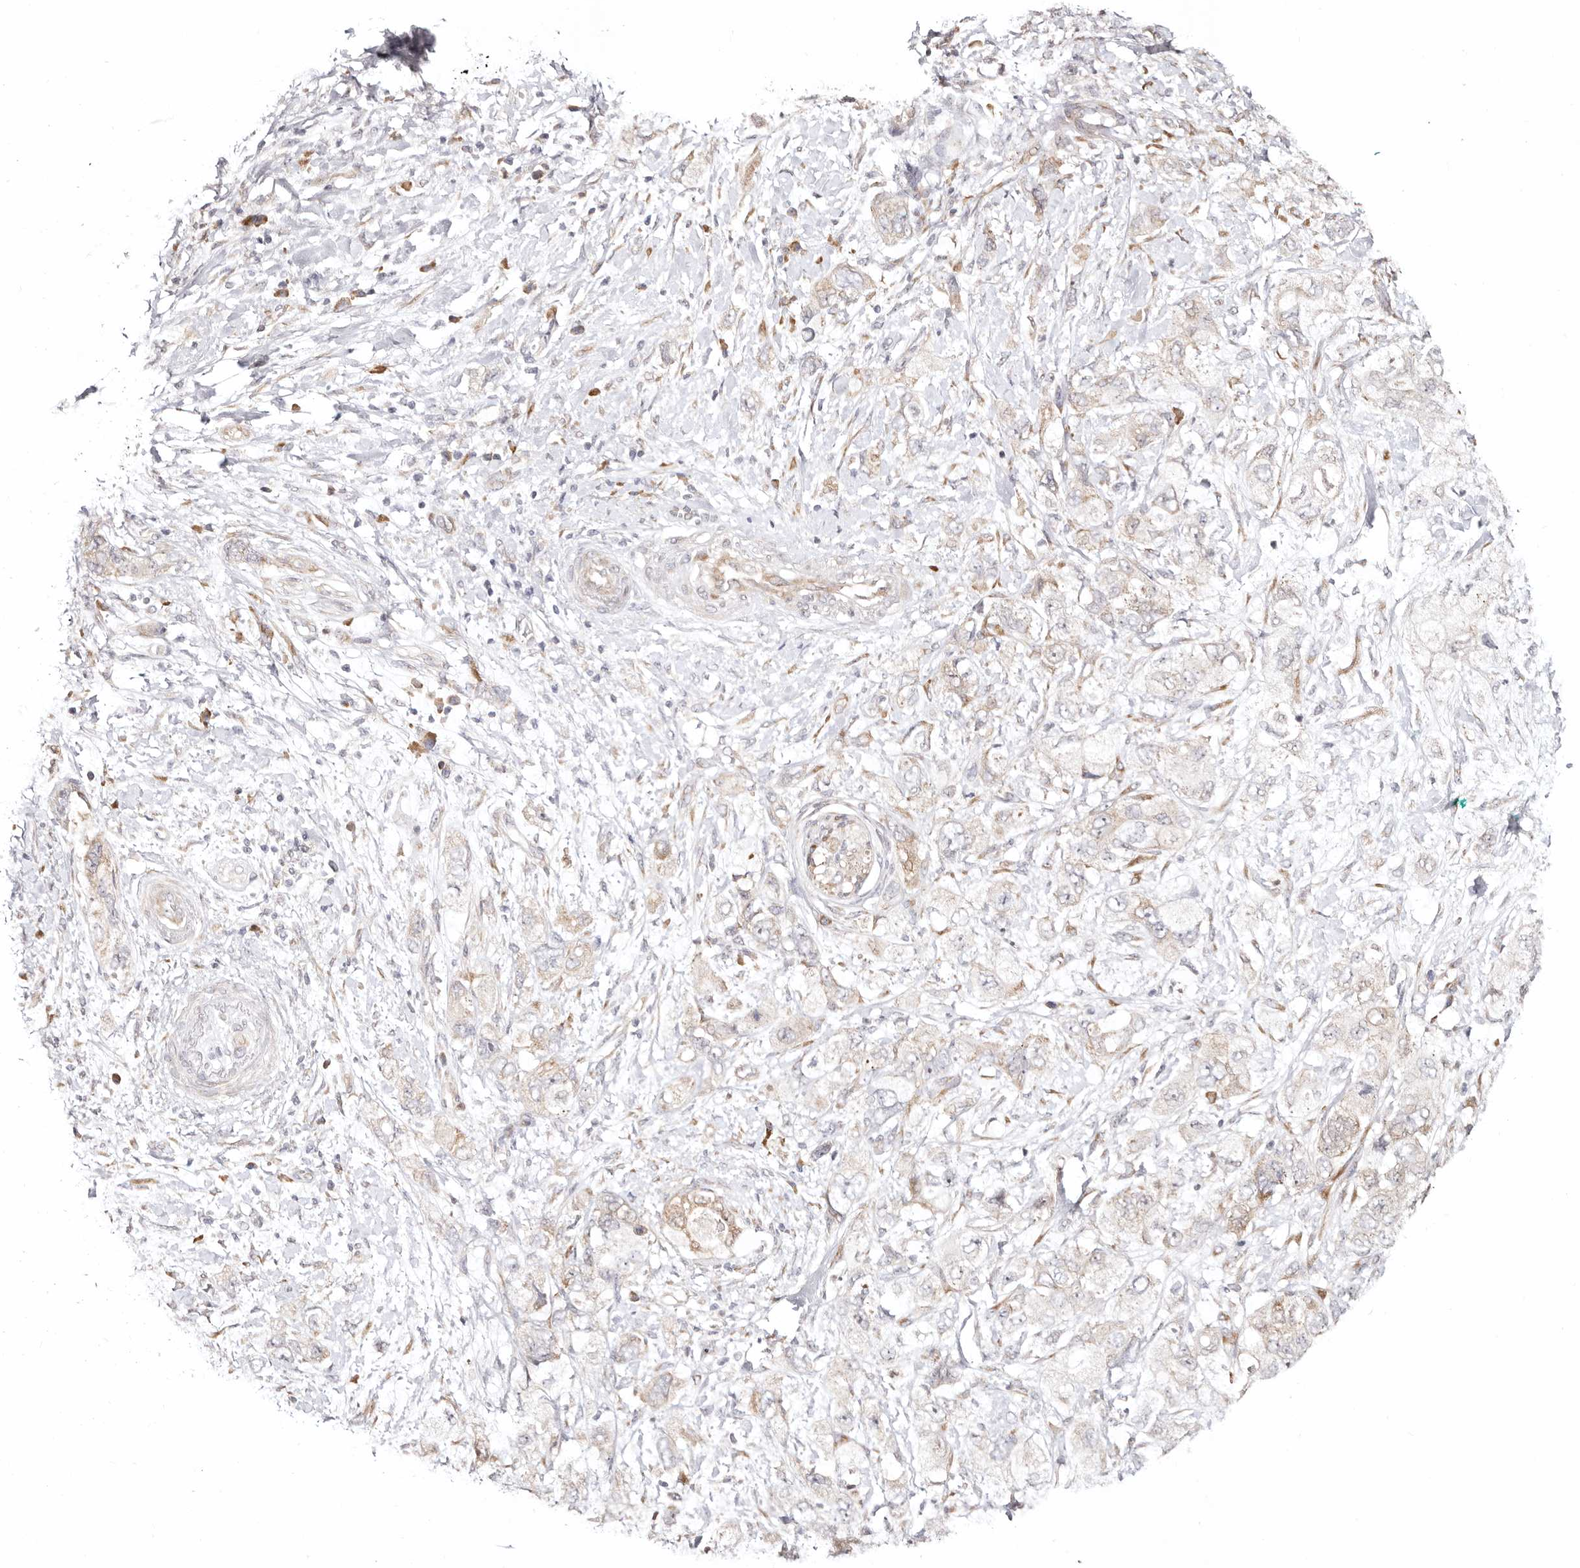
{"staining": {"intensity": "weak", "quantity": "<25%", "location": "cytoplasmic/membranous"}, "tissue": "pancreatic cancer", "cell_type": "Tumor cells", "image_type": "cancer", "snomed": [{"axis": "morphology", "description": "Adenocarcinoma, NOS"}, {"axis": "topography", "description": "Pancreas"}], "caption": "An immunohistochemistry (IHC) histopathology image of pancreatic adenocarcinoma is shown. There is no staining in tumor cells of pancreatic adenocarcinoma.", "gene": "BCL2L15", "patient": {"sex": "female", "age": 73}}